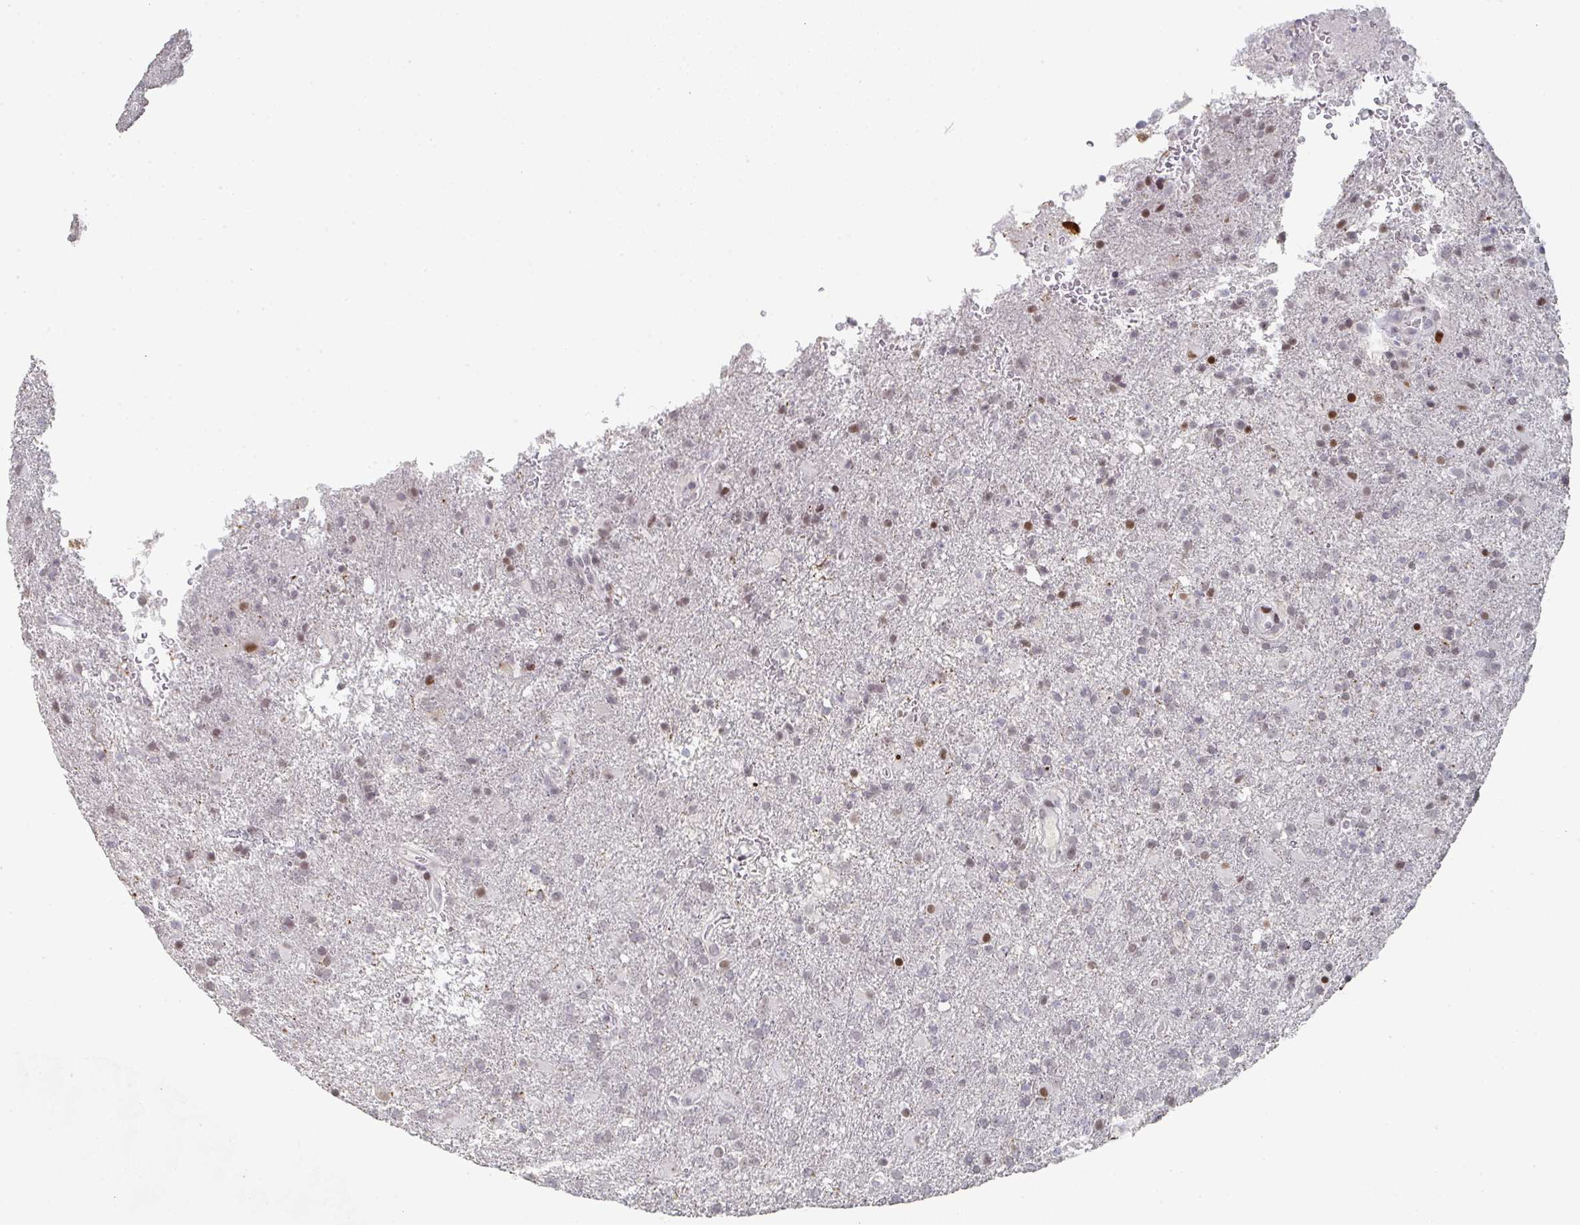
{"staining": {"intensity": "weak", "quantity": "<25%", "location": "nuclear"}, "tissue": "glioma", "cell_type": "Tumor cells", "image_type": "cancer", "snomed": [{"axis": "morphology", "description": "Glioma, malignant, High grade"}, {"axis": "topography", "description": "Brain"}], "caption": "Image shows no protein staining in tumor cells of high-grade glioma (malignant) tissue. Brightfield microscopy of immunohistochemistry stained with DAB (3,3'-diaminobenzidine) (brown) and hematoxylin (blue), captured at high magnification.", "gene": "LIN54", "patient": {"sex": "female", "age": 74}}